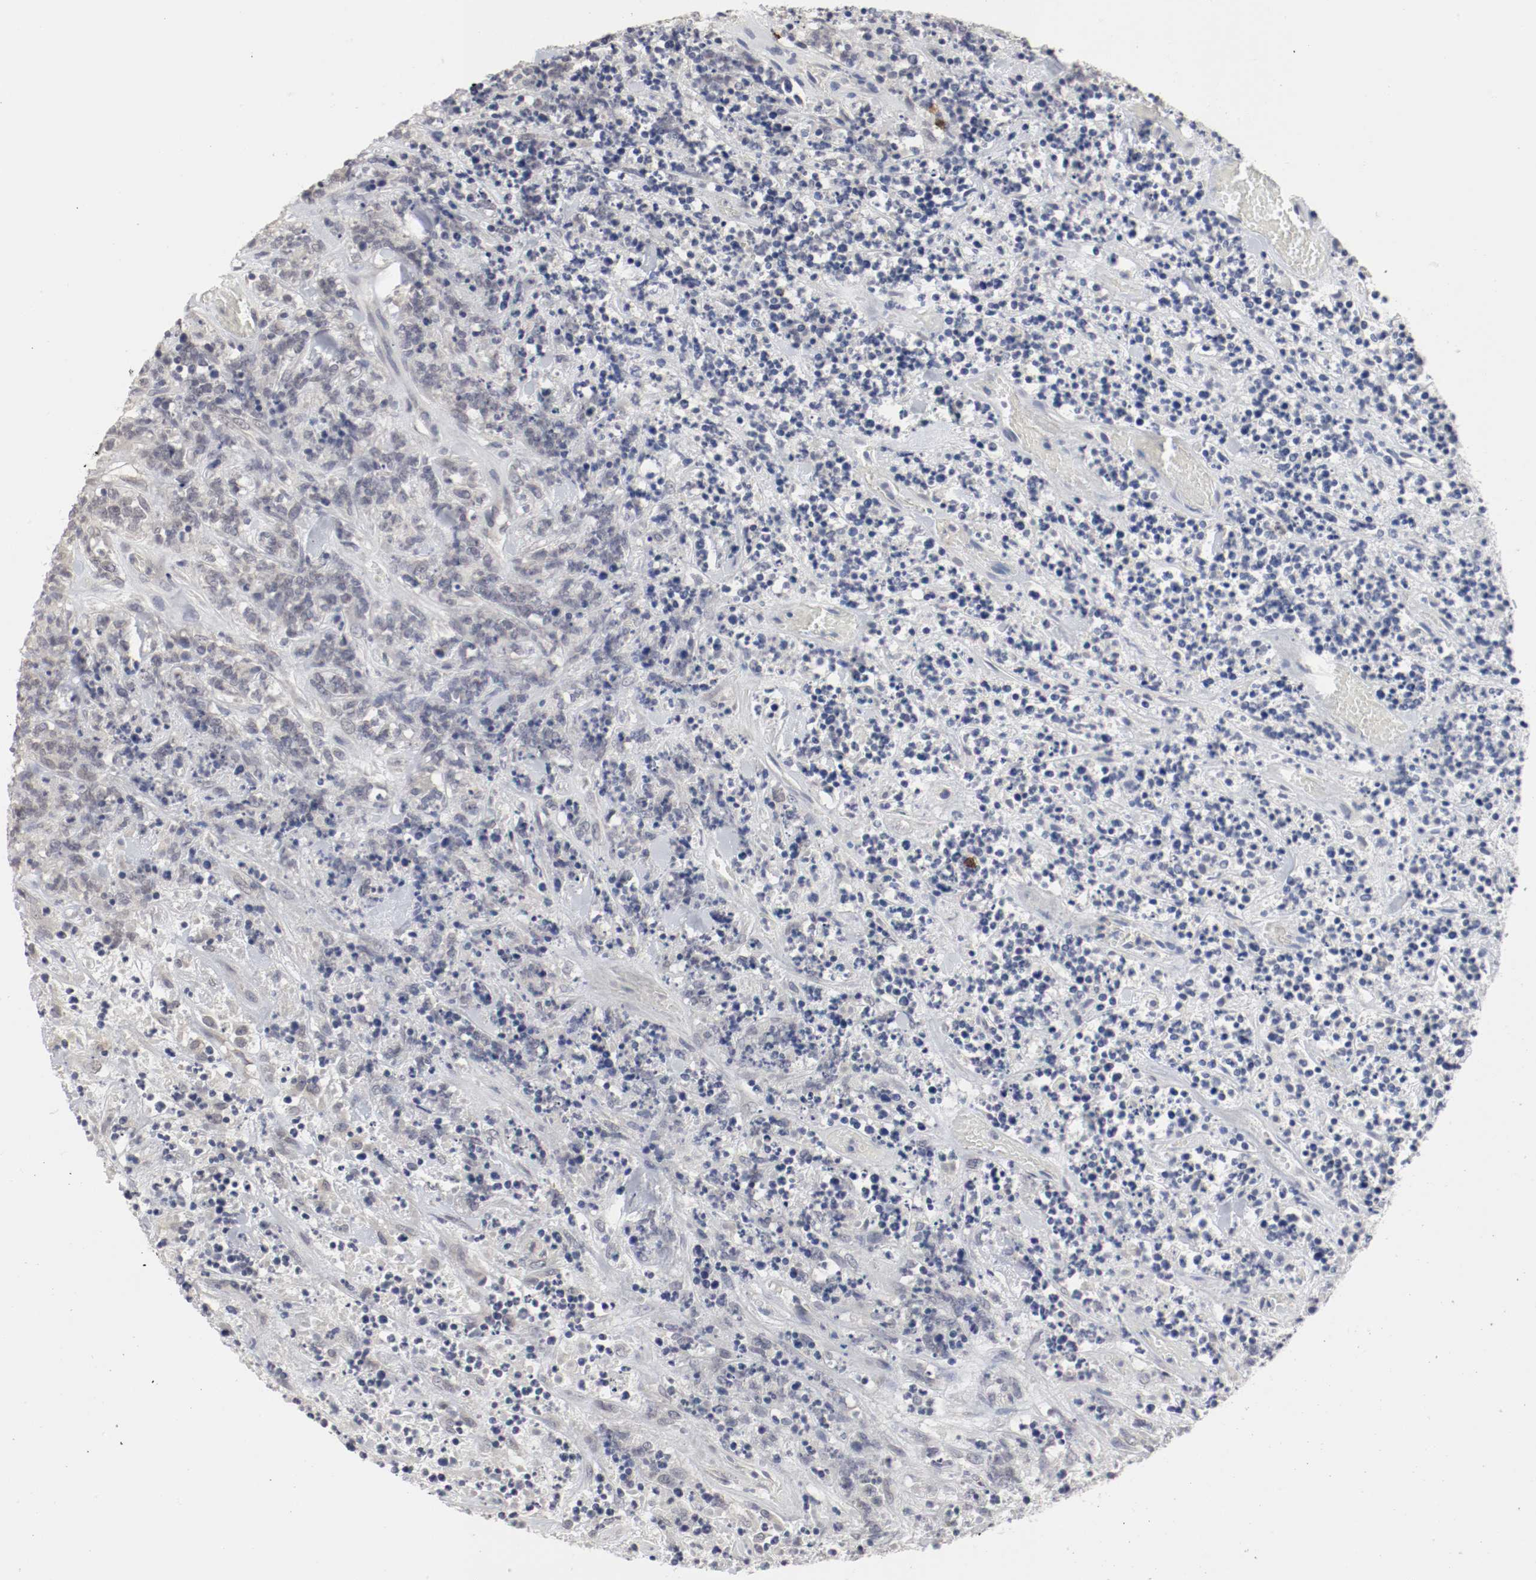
{"staining": {"intensity": "negative", "quantity": "none", "location": "none"}, "tissue": "lymphoma", "cell_type": "Tumor cells", "image_type": "cancer", "snomed": [{"axis": "morphology", "description": "Malignant lymphoma, non-Hodgkin's type, High grade"}, {"axis": "topography", "description": "Soft tissue"}], "caption": "High-grade malignant lymphoma, non-Hodgkin's type was stained to show a protein in brown. There is no significant expression in tumor cells.", "gene": "CEBPE", "patient": {"sex": "male", "age": 18}}